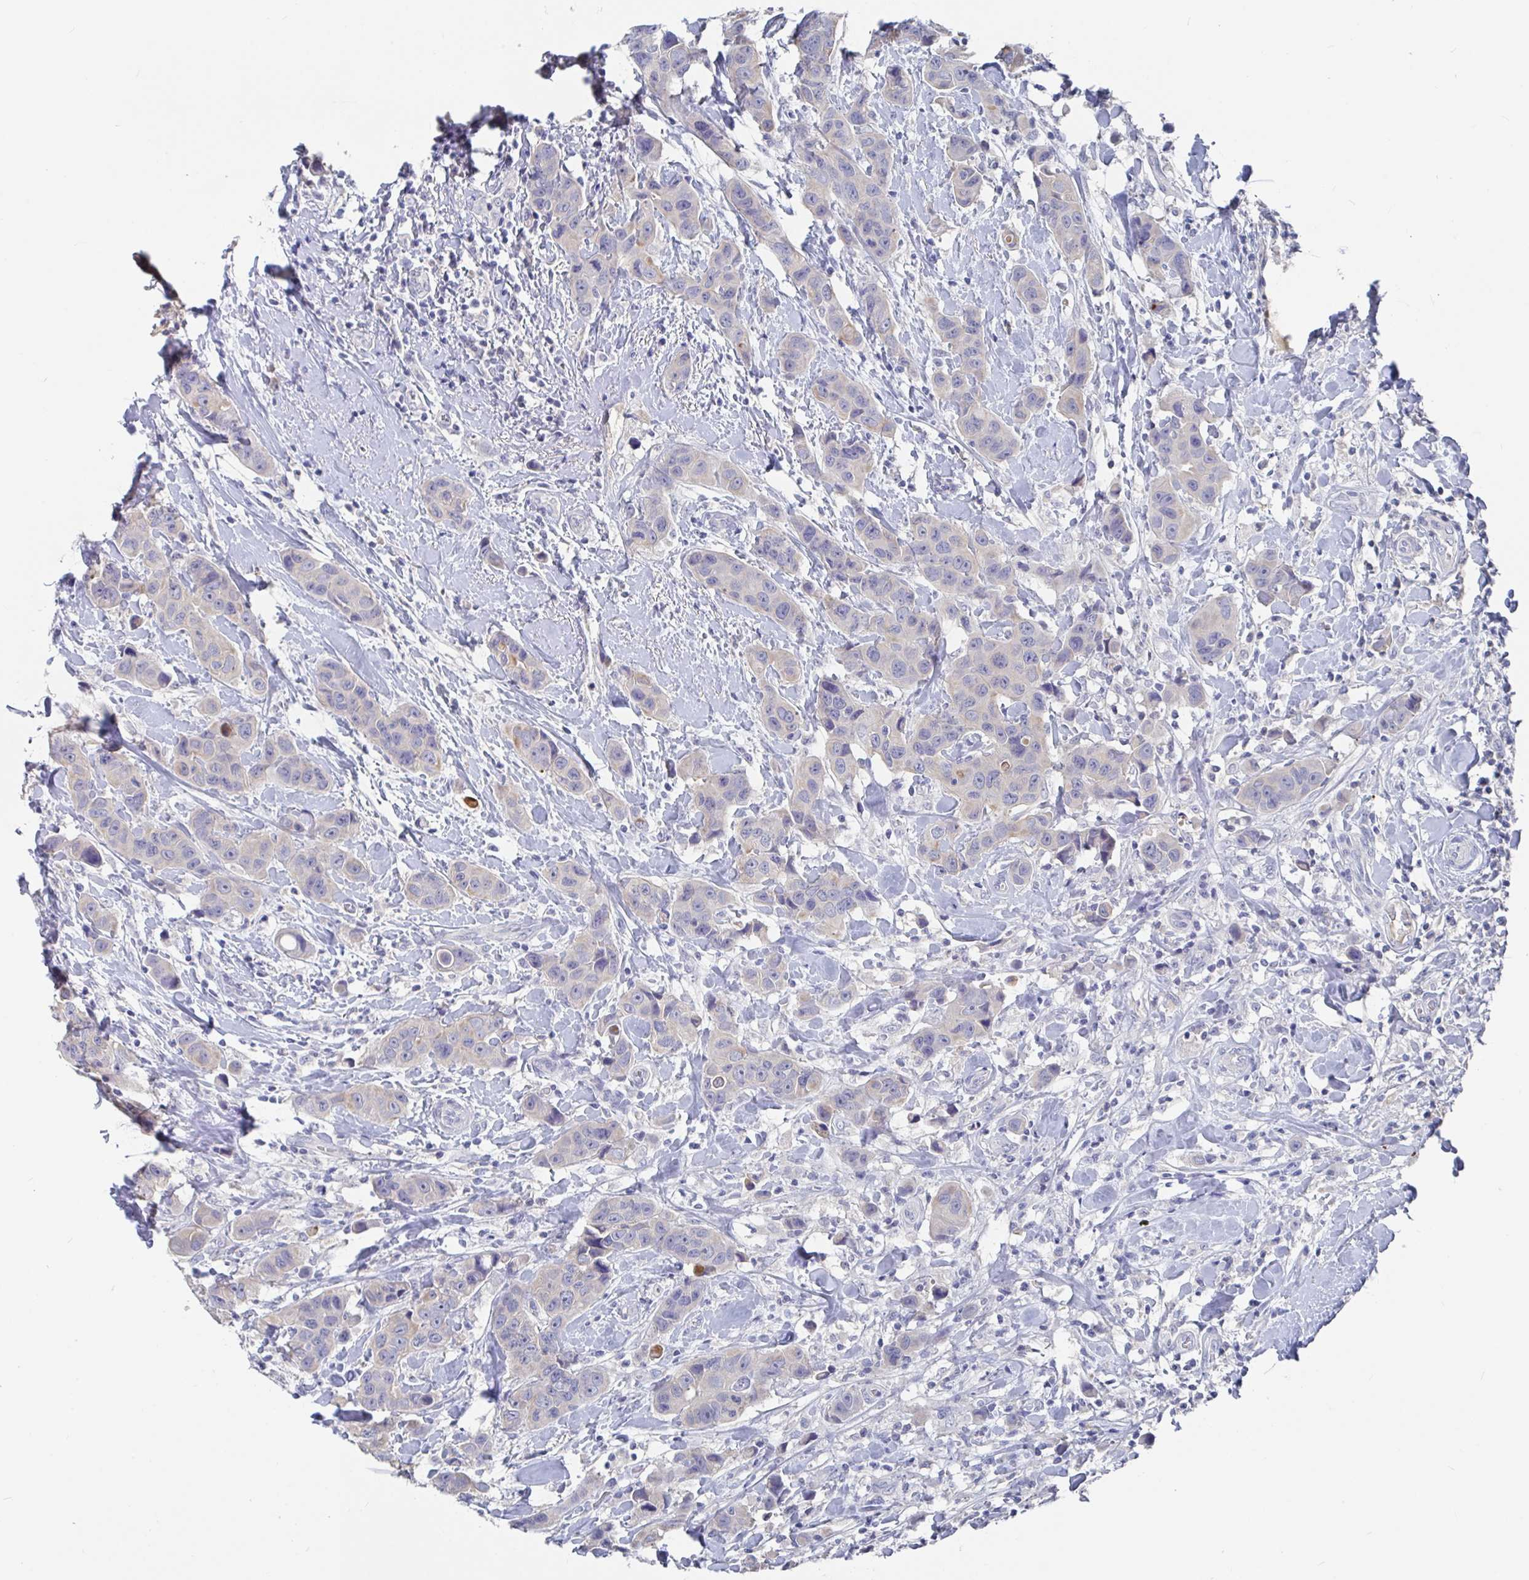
{"staining": {"intensity": "negative", "quantity": "none", "location": "none"}, "tissue": "breast cancer", "cell_type": "Tumor cells", "image_type": "cancer", "snomed": [{"axis": "morphology", "description": "Duct carcinoma"}, {"axis": "topography", "description": "Breast"}], "caption": "IHC of breast cancer reveals no staining in tumor cells. (Immunohistochemistry, brightfield microscopy, high magnification).", "gene": "GPR148", "patient": {"sex": "female", "age": 24}}